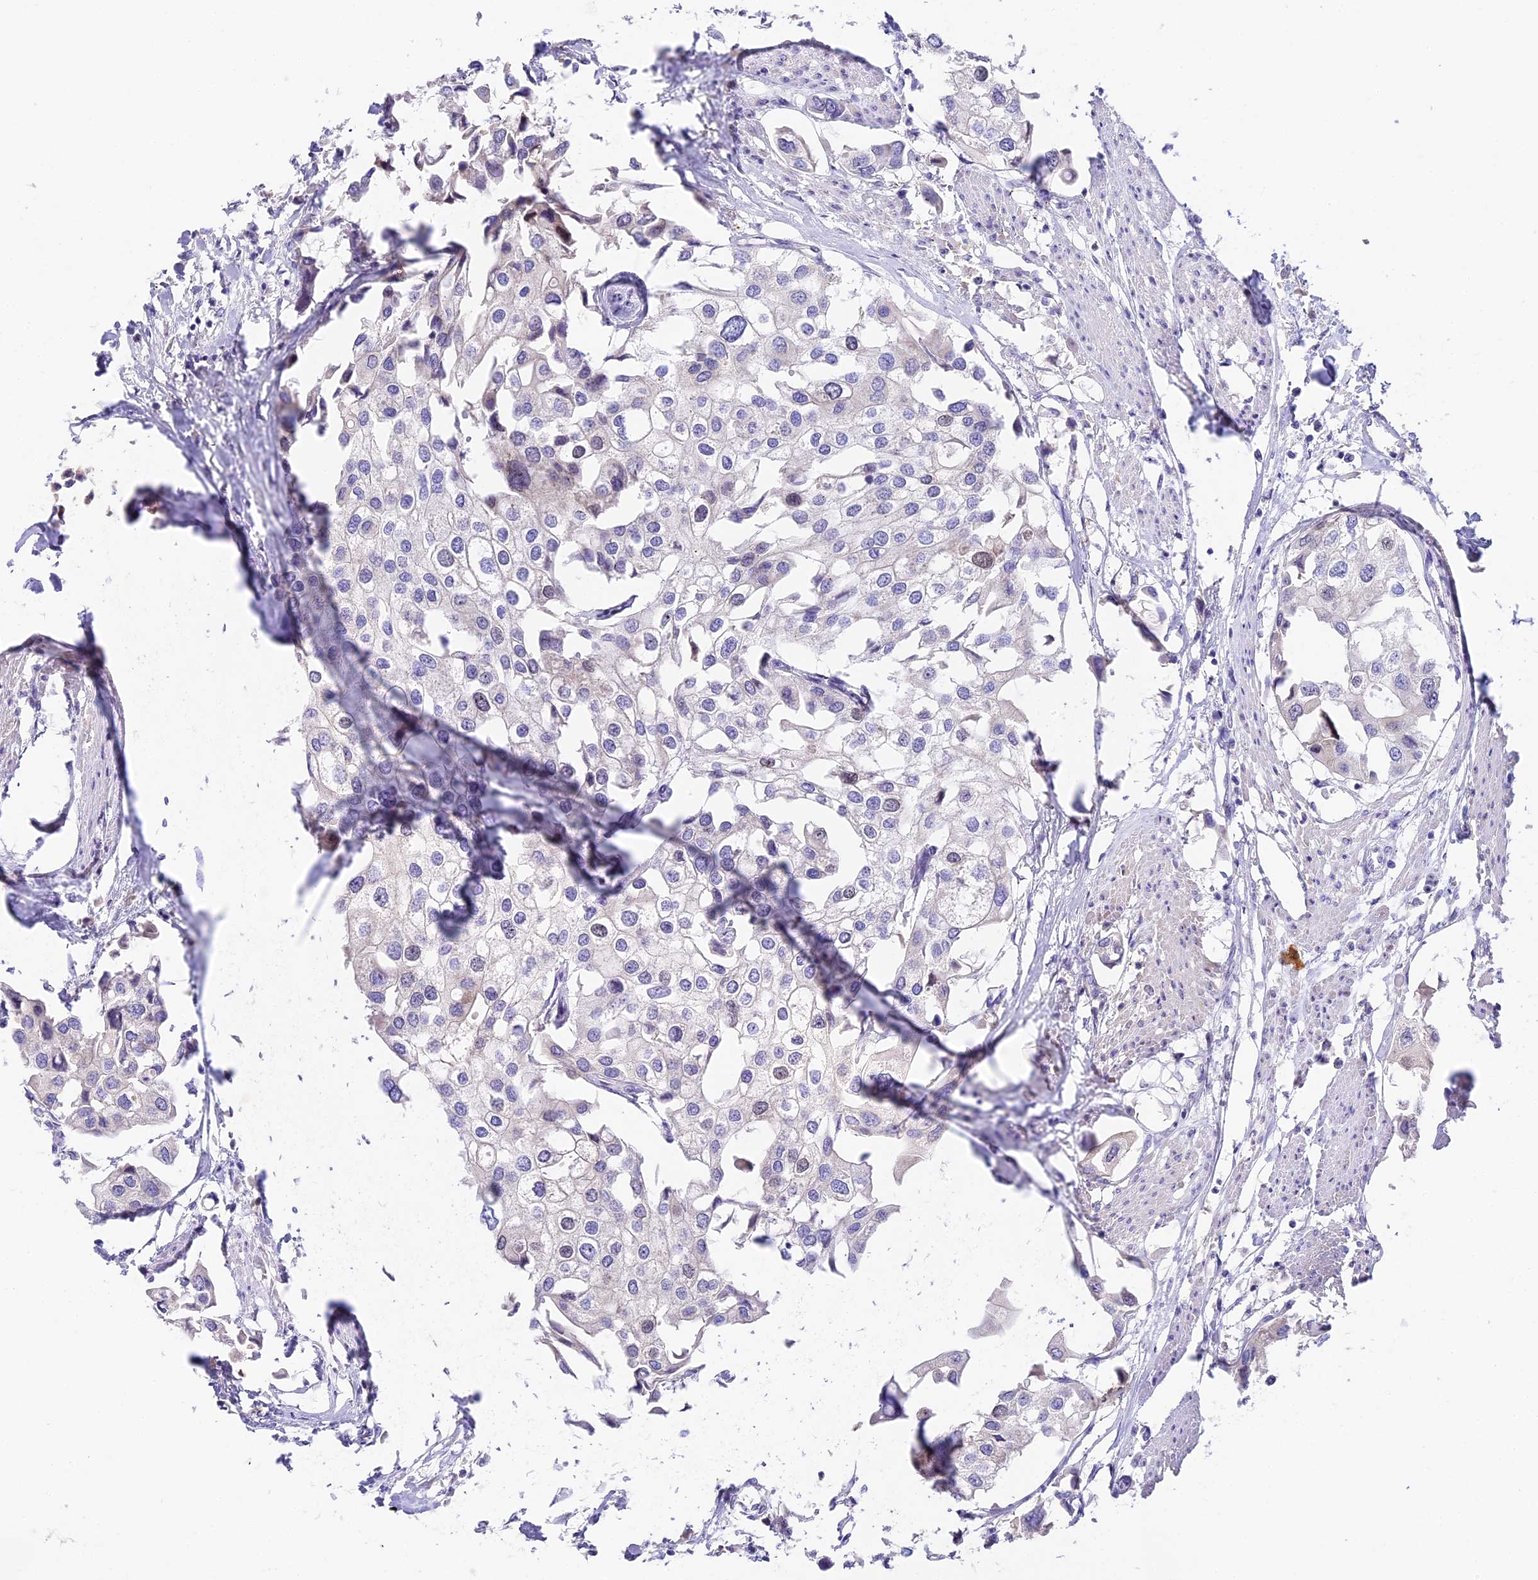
{"staining": {"intensity": "negative", "quantity": "none", "location": "none"}, "tissue": "urothelial cancer", "cell_type": "Tumor cells", "image_type": "cancer", "snomed": [{"axis": "morphology", "description": "Urothelial carcinoma, High grade"}, {"axis": "topography", "description": "Urinary bladder"}], "caption": "Tumor cells show no significant protein expression in urothelial cancer.", "gene": "RAD51", "patient": {"sex": "male", "age": 64}}